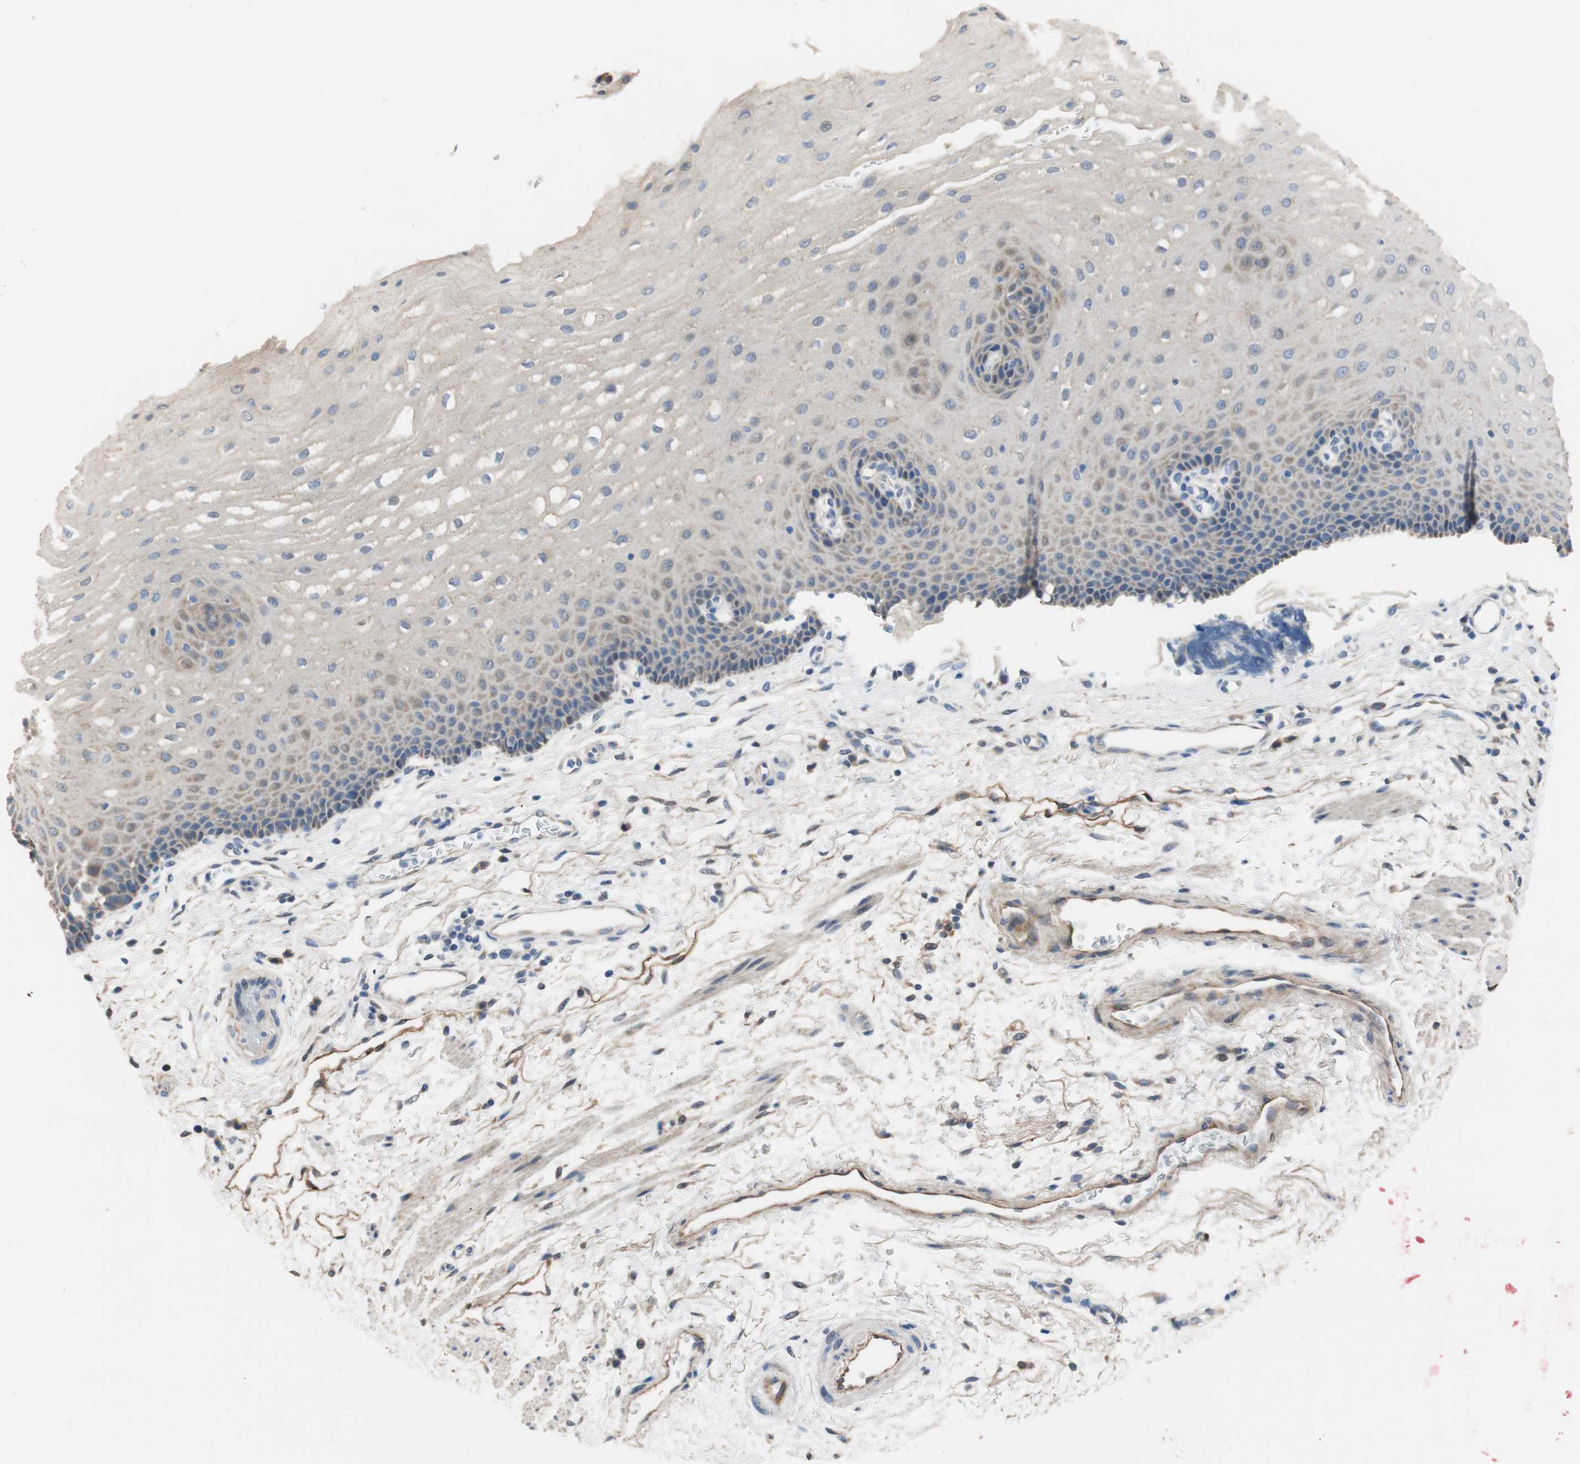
{"staining": {"intensity": "moderate", "quantity": "25%-75%", "location": "cytoplasmic/membranous"}, "tissue": "esophagus", "cell_type": "Squamous epithelial cells", "image_type": "normal", "snomed": [{"axis": "morphology", "description": "Normal tissue, NOS"}, {"axis": "topography", "description": "Esophagus"}], "caption": "Protein expression analysis of benign esophagus shows moderate cytoplasmic/membranous staining in about 25%-75% of squamous epithelial cells.", "gene": "ALDH1A2", "patient": {"sex": "male", "age": 54}}